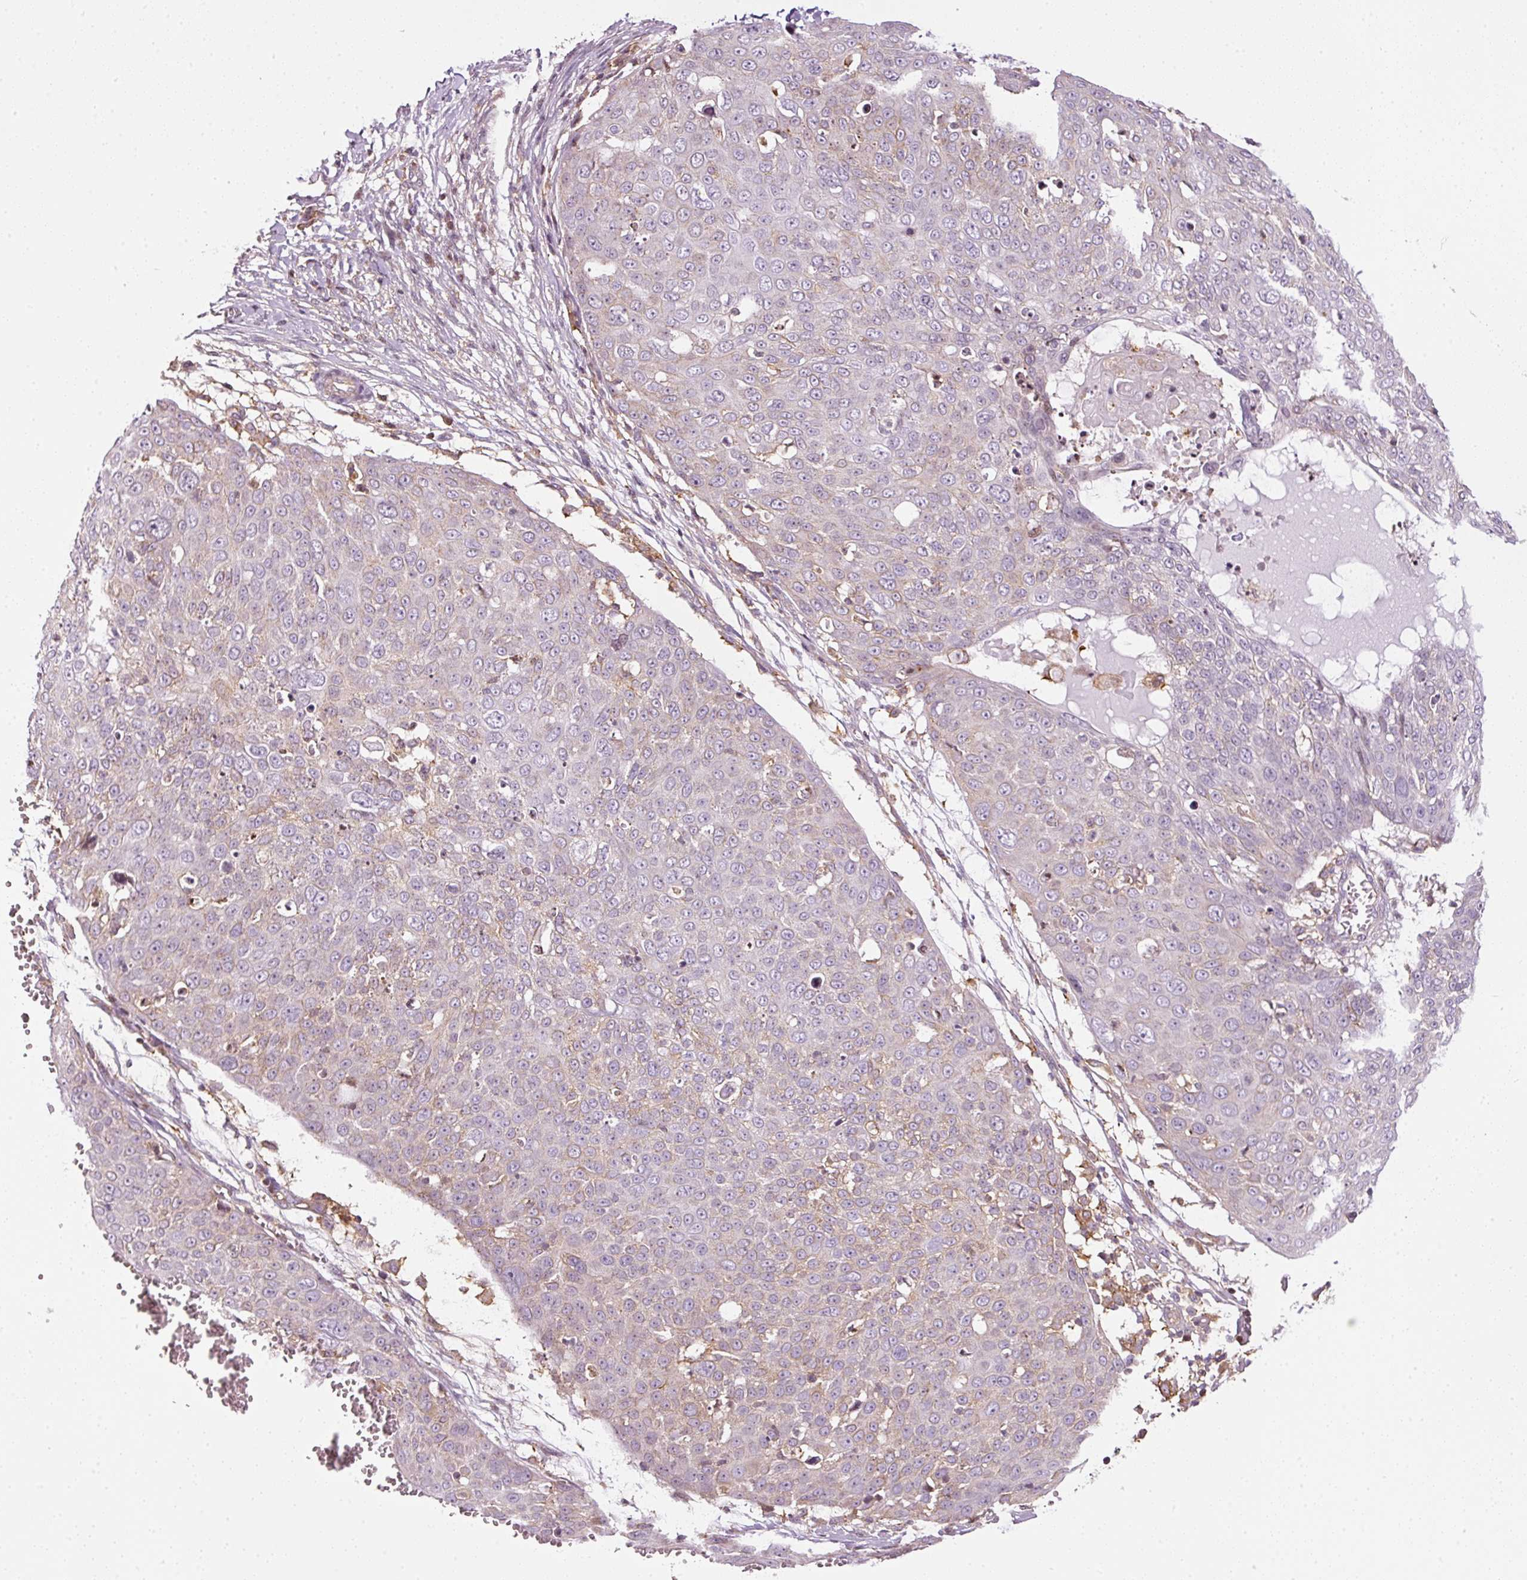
{"staining": {"intensity": "negative", "quantity": "none", "location": "none"}, "tissue": "skin cancer", "cell_type": "Tumor cells", "image_type": "cancer", "snomed": [{"axis": "morphology", "description": "Squamous cell carcinoma, NOS"}, {"axis": "topography", "description": "Skin"}], "caption": "An immunohistochemistry (IHC) image of squamous cell carcinoma (skin) is shown. There is no staining in tumor cells of squamous cell carcinoma (skin). (DAB IHC with hematoxylin counter stain).", "gene": "SCNM1", "patient": {"sex": "male", "age": 71}}